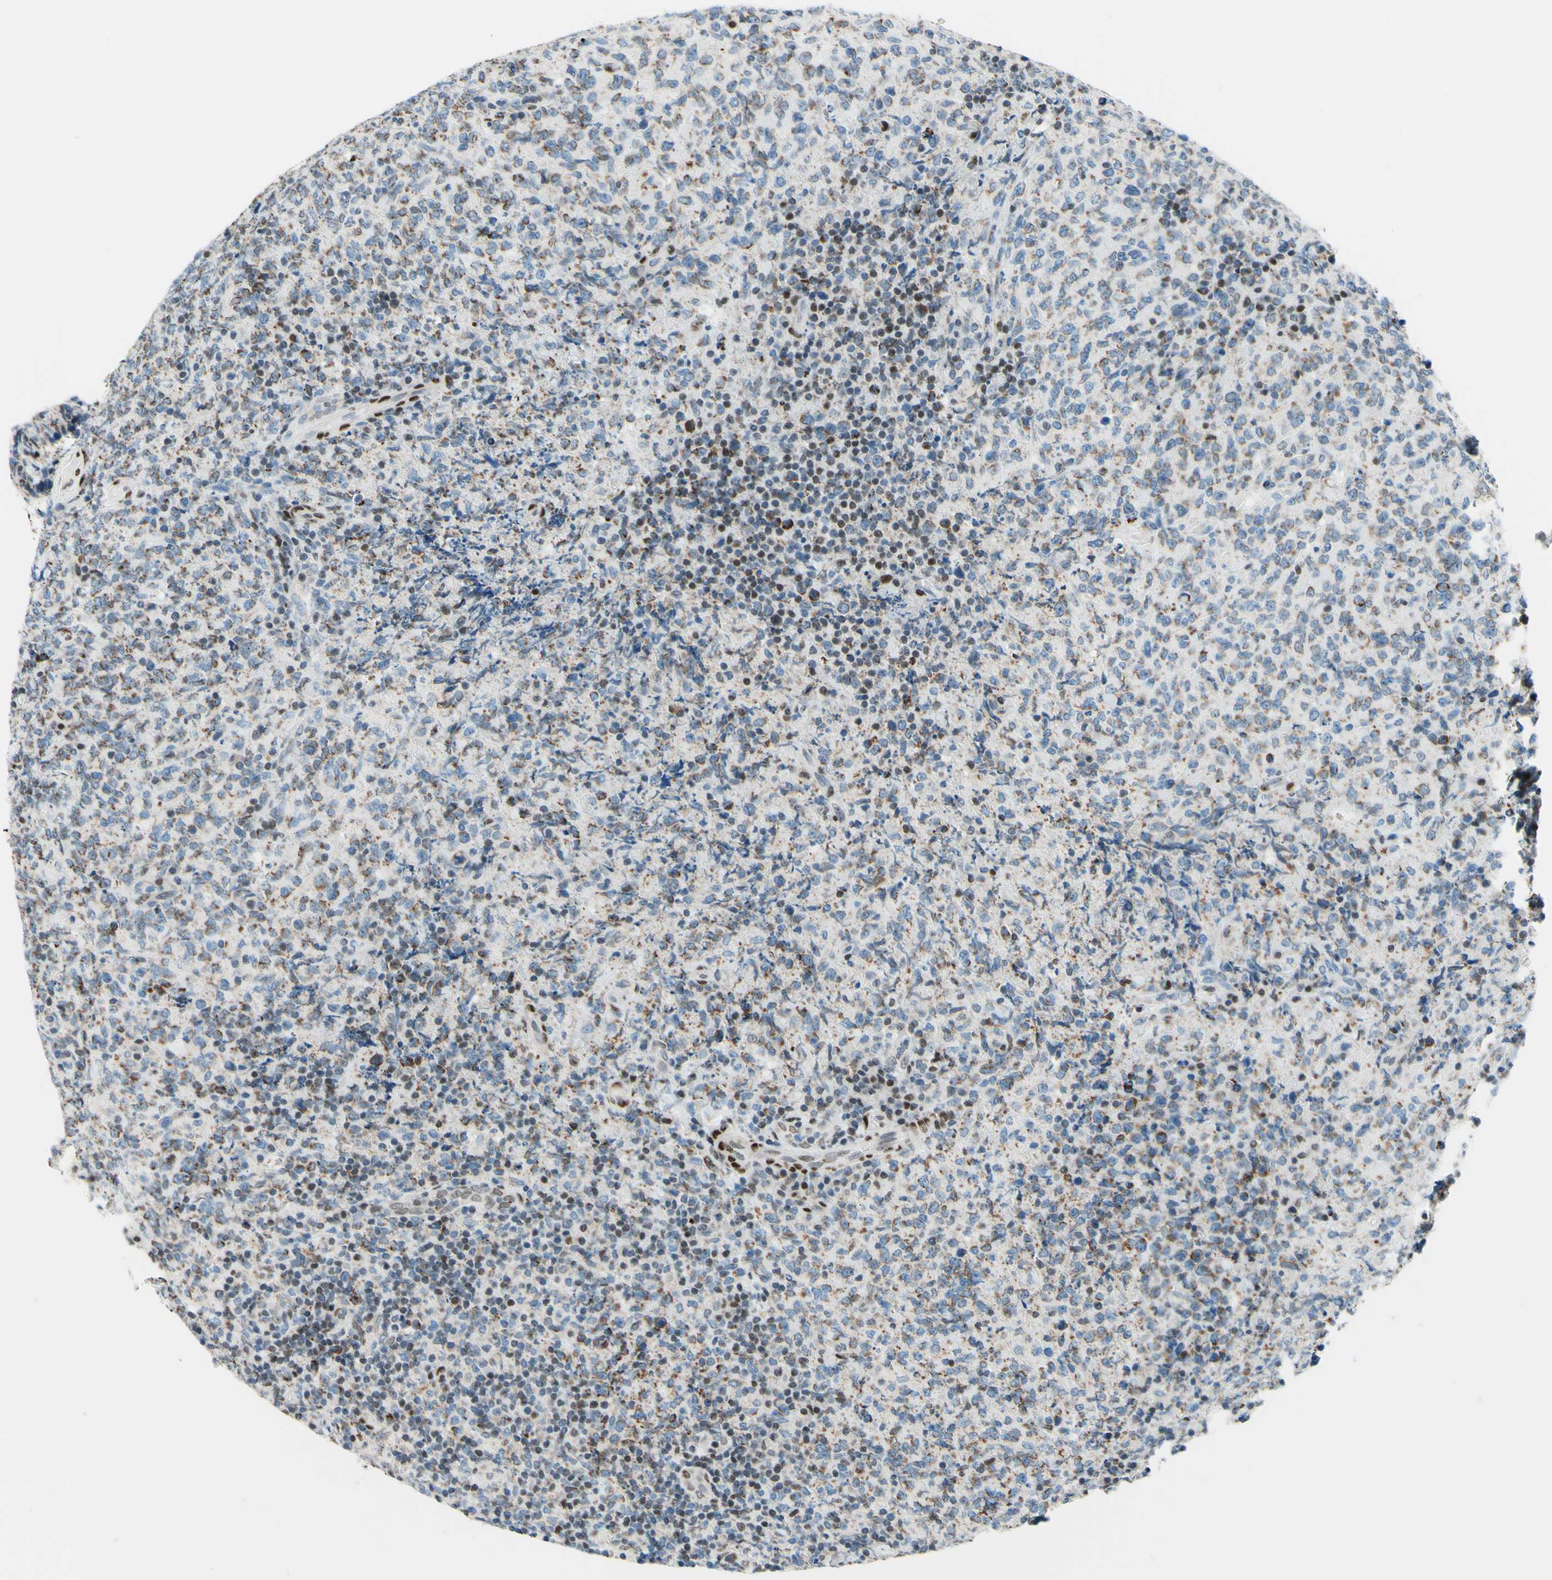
{"staining": {"intensity": "weak", "quantity": "25%-75%", "location": "cytoplasmic/membranous,nuclear"}, "tissue": "lymphoma", "cell_type": "Tumor cells", "image_type": "cancer", "snomed": [{"axis": "morphology", "description": "Malignant lymphoma, non-Hodgkin's type, High grade"}, {"axis": "topography", "description": "Tonsil"}], "caption": "A micrograph of human lymphoma stained for a protein reveals weak cytoplasmic/membranous and nuclear brown staining in tumor cells.", "gene": "CBX7", "patient": {"sex": "female", "age": 36}}